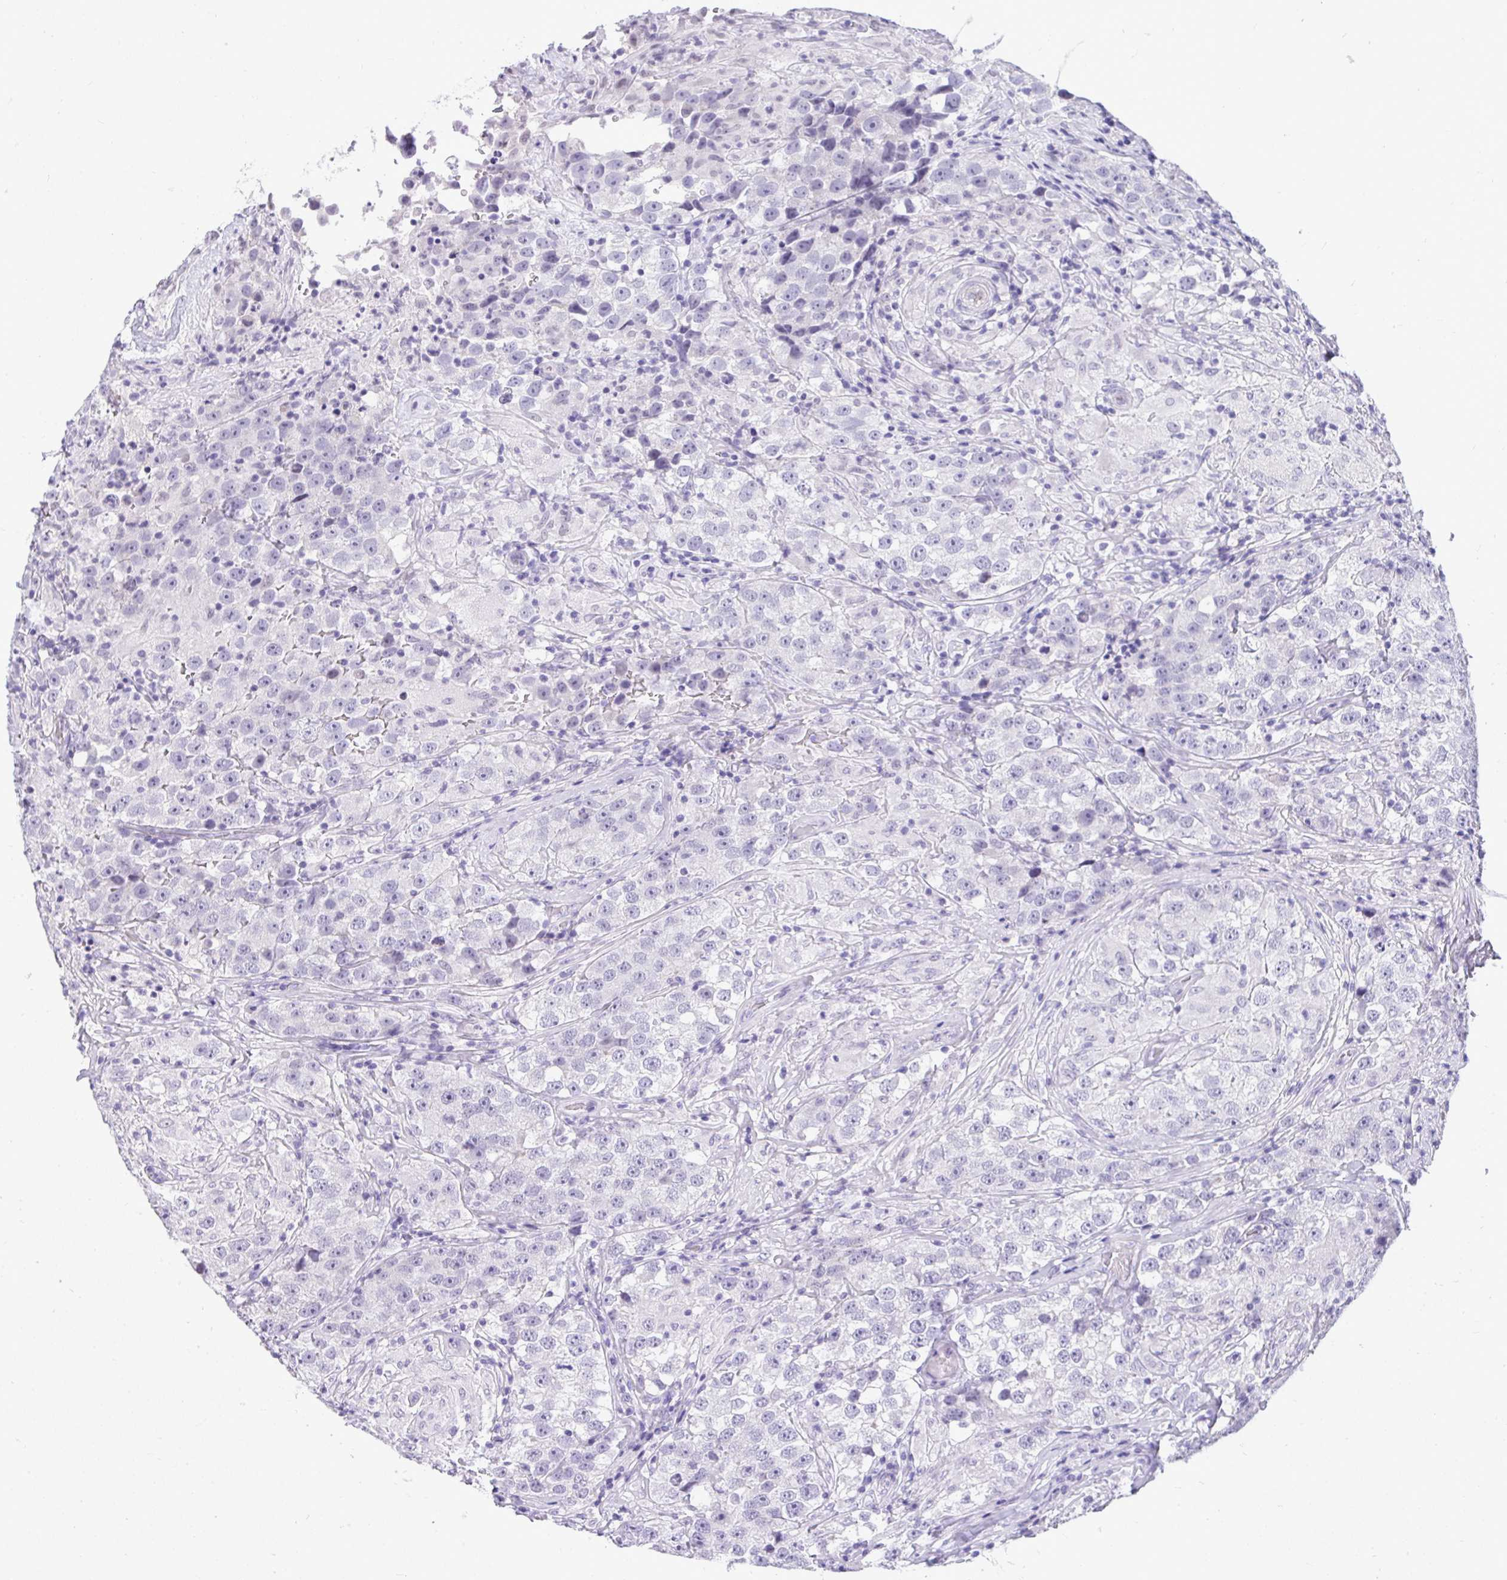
{"staining": {"intensity": "negative", "quantity": "none", "location": "none"}, "tissue": "testis cancer", "cell_type": "Tumor cells", "image_type": "cancer", "snomed": [{"axis": "morphology", "description": "Seminoma, NOS"}, {"axis": "topography", "description": "Testis"}], "caption": "IHC photomicrograph of neoplastic tissue: testis cancer stained with DAB (3,3'-diaminobenzidine) reveals no significant protein staining in tumor cells.", "gene": "PRM2", "patient": {"sex": "male", "age": 46}}